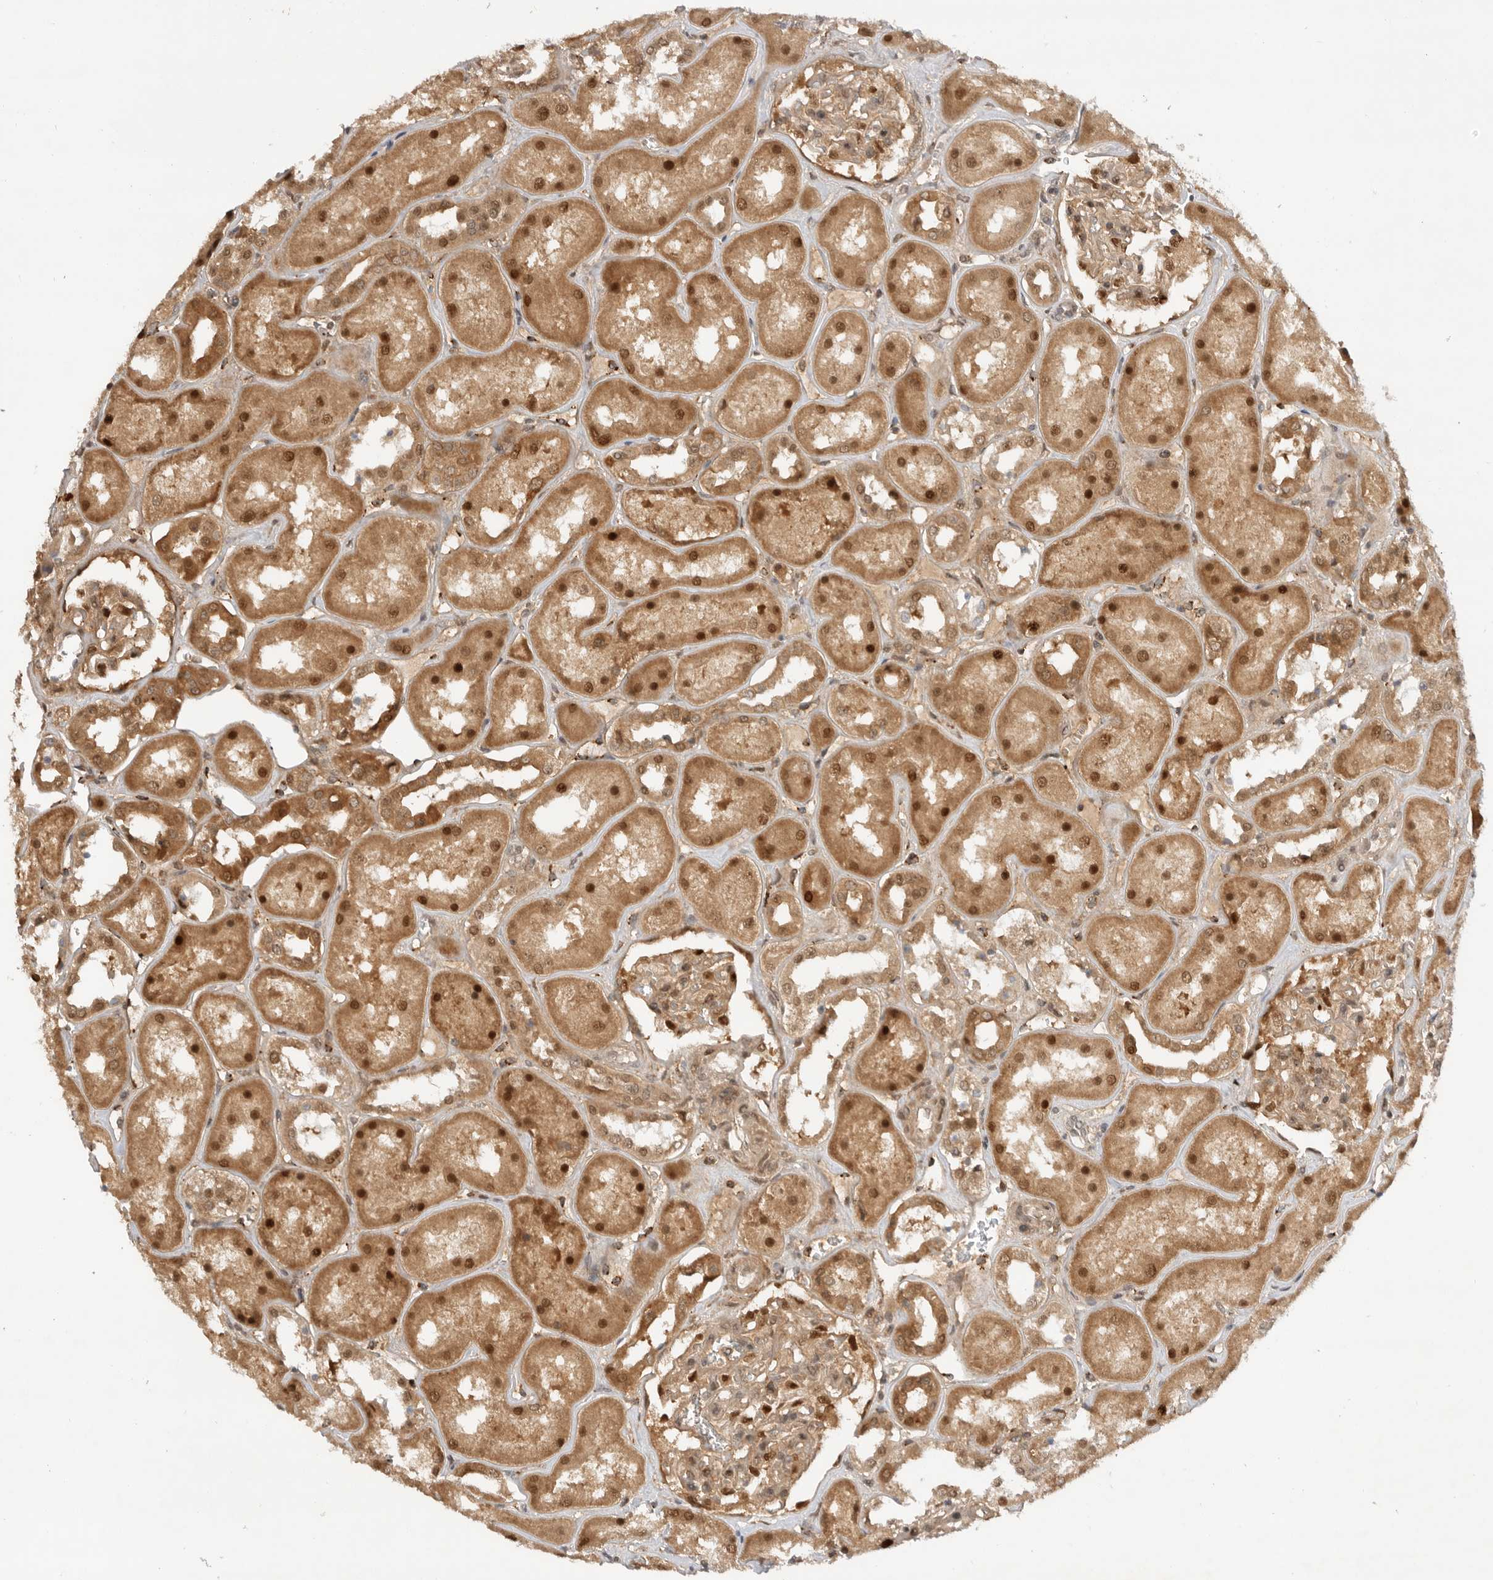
{"staining": {"intensity": "moderate", "quantity": "25%-75%", "location": "cytoplasmic/membranous,nuclear"}, "tissue": "kidney", "cell_type": "Cells in glomeruli", "image_type": "normal", "snomed": [{"axis": "morphology", "description": "Normal tissue, NOS"}, {"axis": "topography", "description": "Kidney"}], "caption": "Immunohistochemistry (IHC) staining of normal kidney, which displays medium levels of moderate cytoplasmic/membranous,nuclear staining in approximately 25%-75% of cells in glomeruli indicating moderate cytoplasmic/membranous,nuclear protein expression. The staining was performed using DAB (3,3'-diaminobenzidine) (brown) for protein detection and nuclei were counterstained in hematoxylin (blue).", "gene": "DCAF8", "patient": {"sex": "male", "age": 70}}